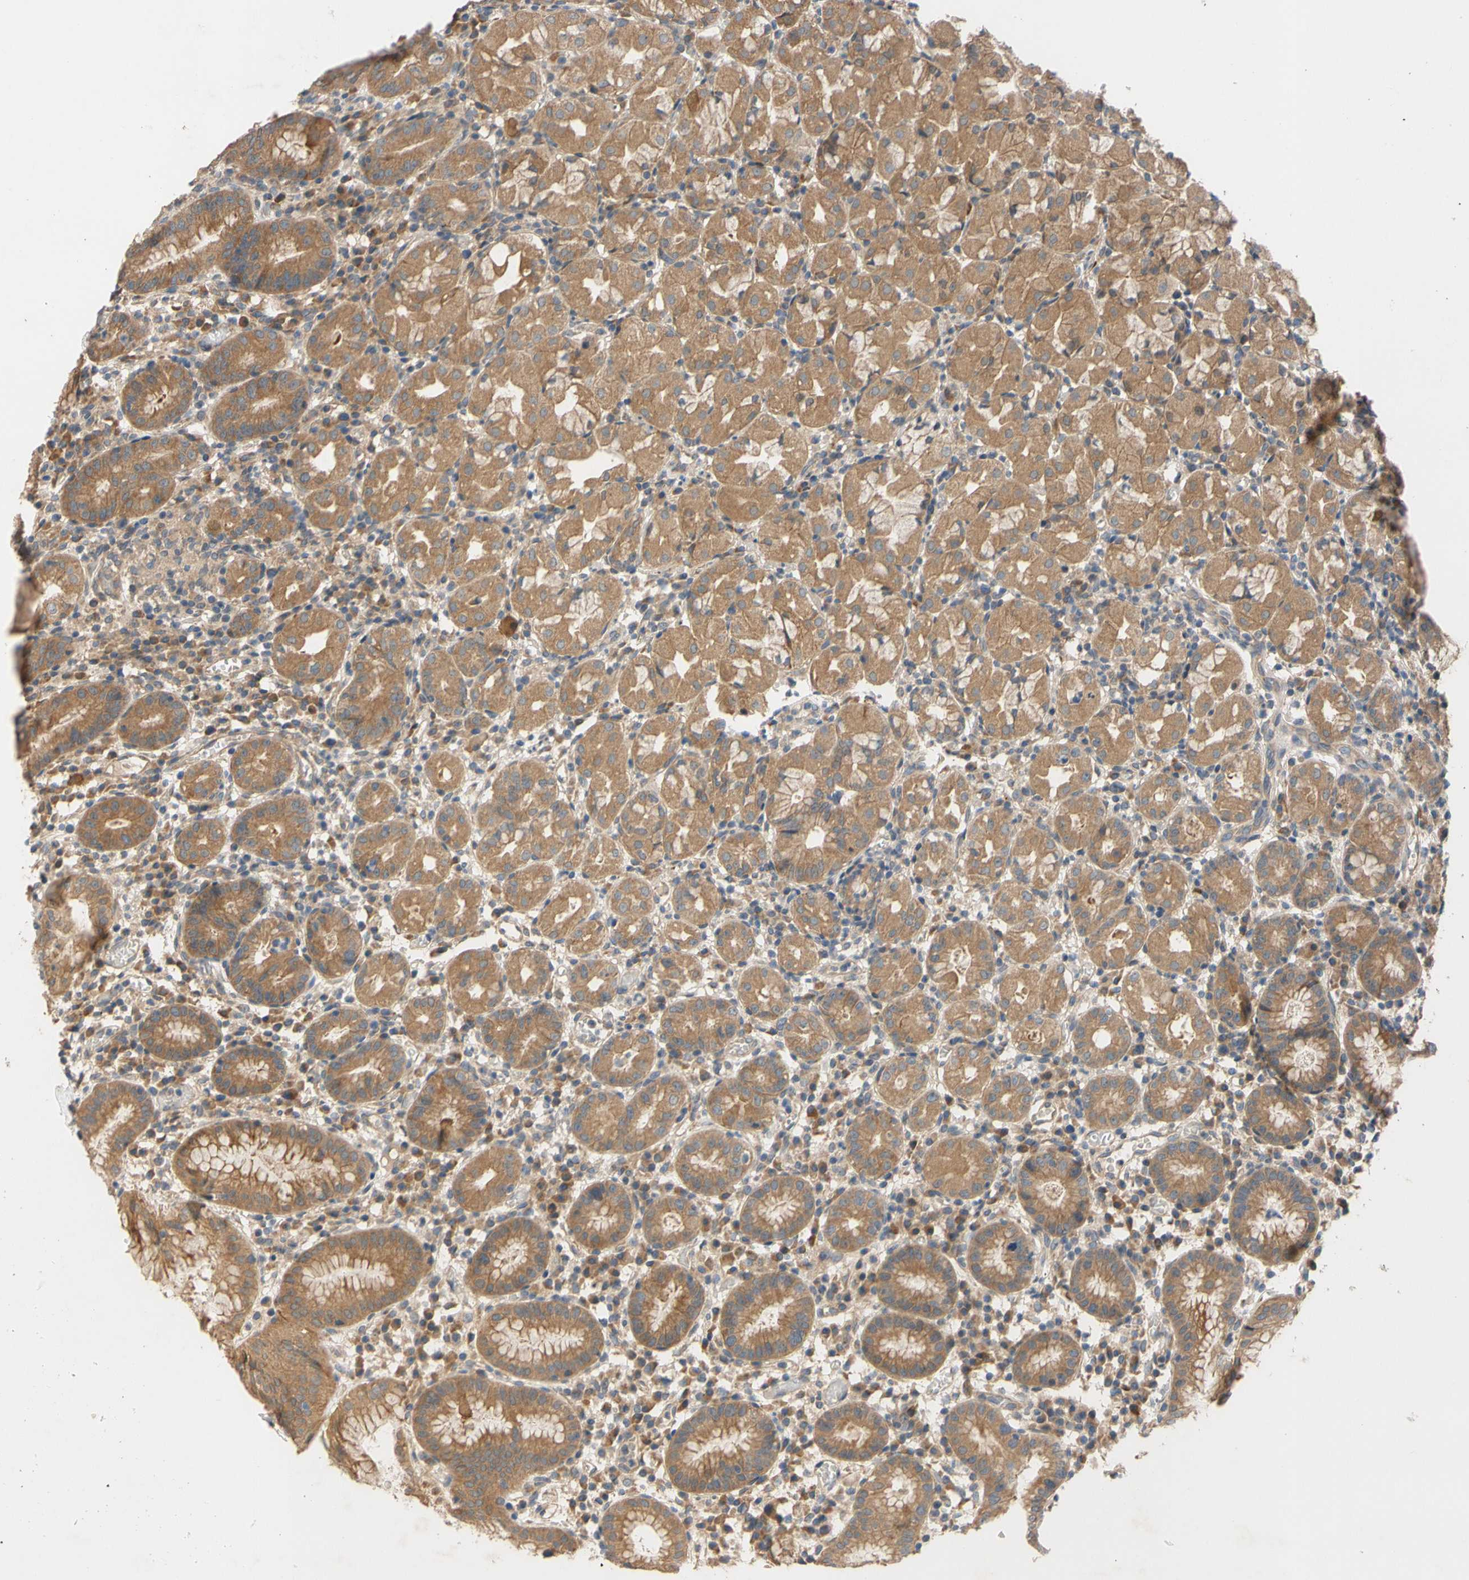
{"staining": {"intensity": "moderate", "quantity": ">75%", "location": "cytoplasmic/membranous"}, "tissue": "stomach", "cell_type": "Glandular cells", "image_type": "normal", "snomed": [{"axis": "morphology", "description": "Normal tissue, NOS"}, {"axis": "topography", "description": "Stomach"}, {"axis": "topography", "description": "Stomach, lower"}], "caption": "This photomicrograph shows unremarkable stomach stained with immunohistochemistry (IHC) to label a protein in brown. The cytoplasmic/membranous of glandular cells show moderate positivity for the protein. Nuclei are counter-stained blue.", "gene": "MBTPS2", "patient": {"sex": "female", "age": 75}}